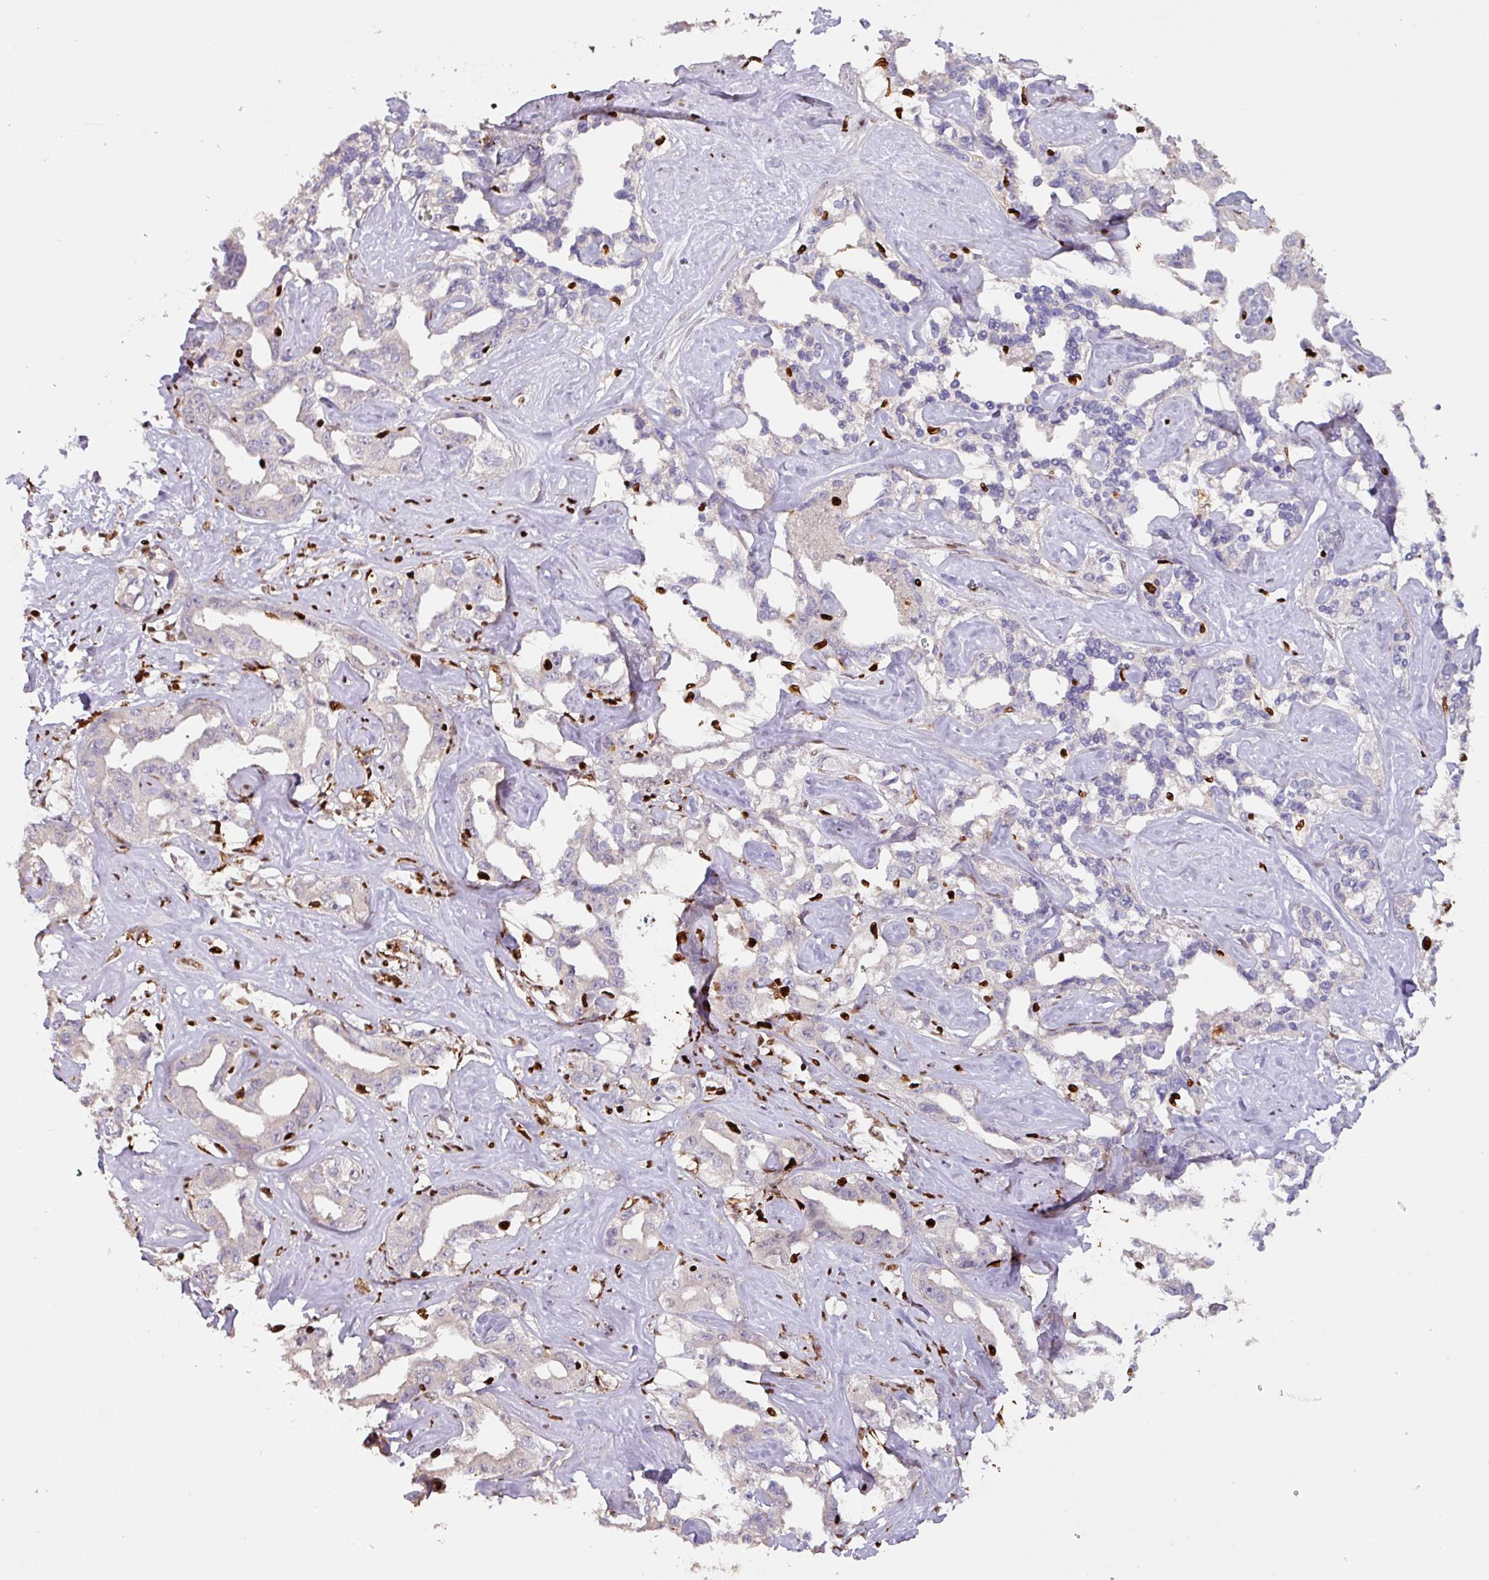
{"staining": {"intensity": "negative", "quantity": "none", "location": "none"}, "tissue": "liver cancer", "cell_type": "Tumor cells", "image_type": "cancer", "snomed": [{"axis": "morphology", "description": "Cholangiocarcinoma"}, {"axis": "topography", "description": "Liver"}], "caption": "Human liver cholangiocarcinoma stained for a protein using immunohistochemistry (IHC) shows no positivity in tumor cells.", "gene": "SAMHD1", "patient": {"sex": "male", "age": 59}}